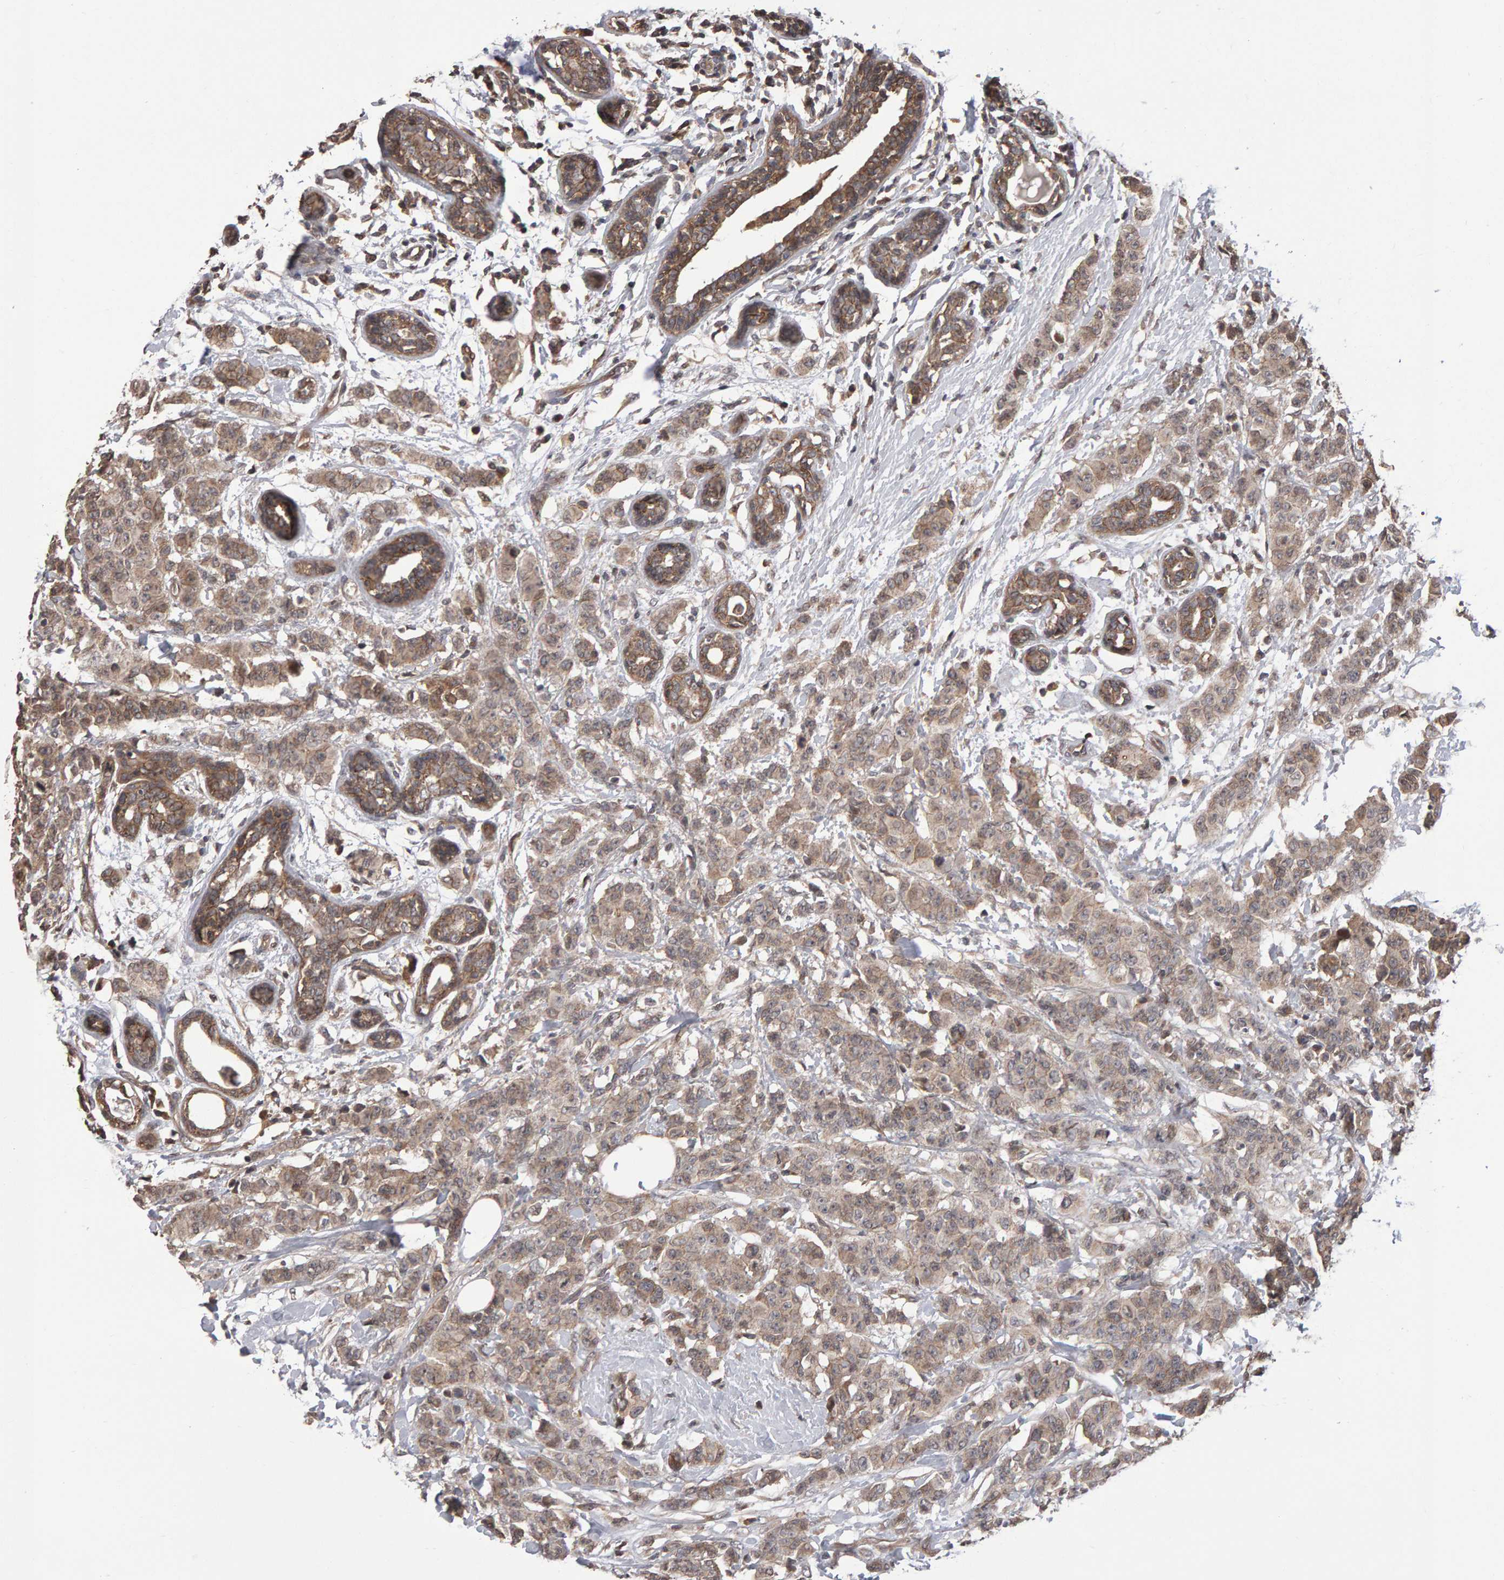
{"staining": {"intensity": "moderate", "quantity": ">75%", "location": "cytoplasmic/membranous"}, "tissue": "breast cancer", "cell_type": "Tumor cells", "image_type": "cancer", "snomed": [{"axis": "morphology", "description": "Normal tissue, NOS"}, {"axis": "morphology", "description": "Duct carcinoma"}, {"axis": "topography", "description": "Breast"}], "caption": "An image of human breast cancer (invasive ductal carcinoma) stained for a protein reveals moderate cytoplasmic/membranous brown staining in tumor cells. The protein of interest is shown in brown color, while the nuclei are stained blue.", "gene": "SCRIB", "patient": {"sex": "female", "age": 40}}